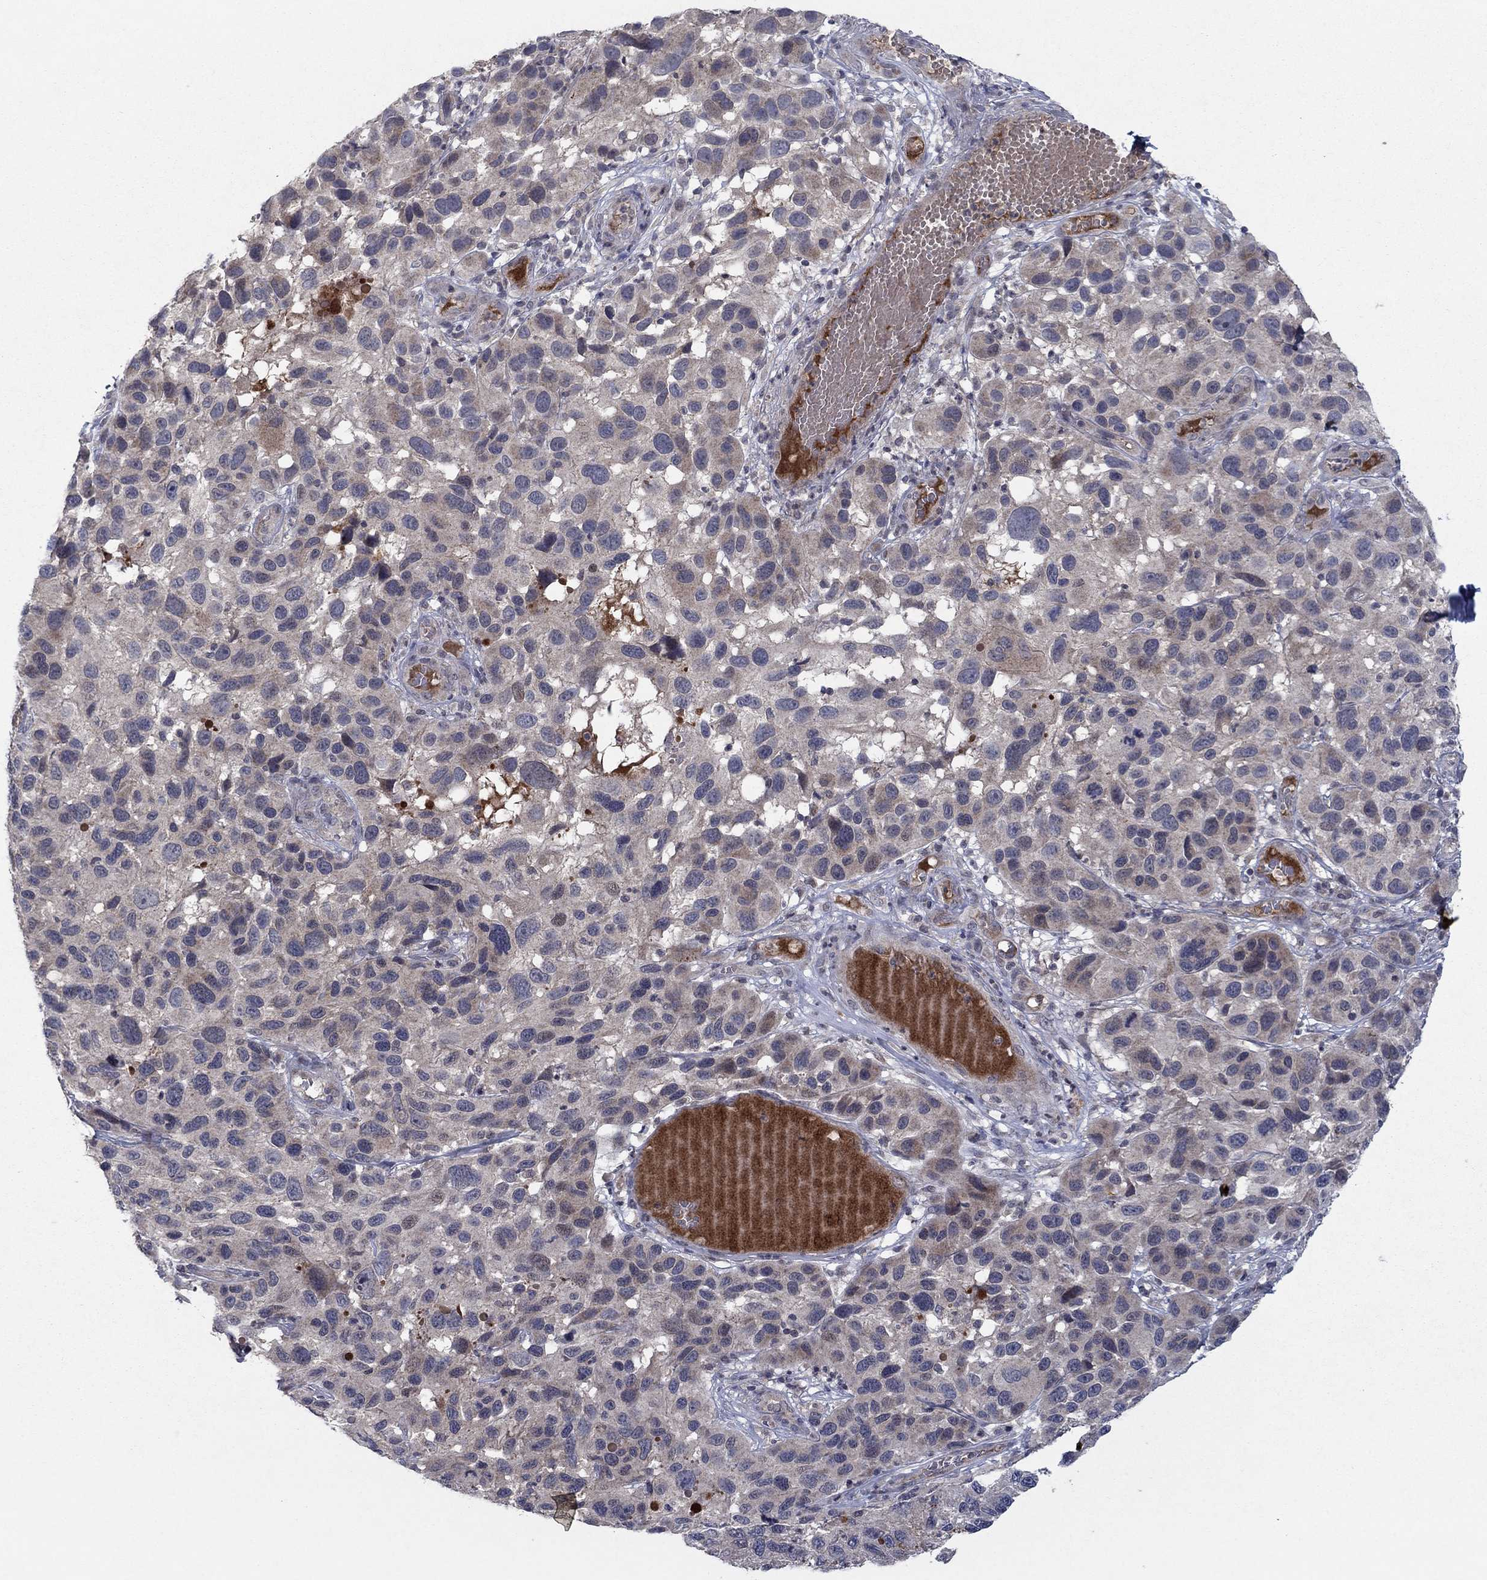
{"staining": {"intensity": "weak", "quantity": "<25%", "location": "cytoplasmic/membranous"}, "tissue": "melanoma", "cell_type": "Tumor cells", "image_type": "cancer", "snomed": [{"axis": "morphology", "description": "Malignant melanoma, NOS"}, {"axis": "topography", "description": "Skin"}], "caption": "Immunohistochemical staining of malignant melanoma shows no significant expression in tumor cells.", "gene": "IL4", "patient": {"sex": "male", "age": 53}}